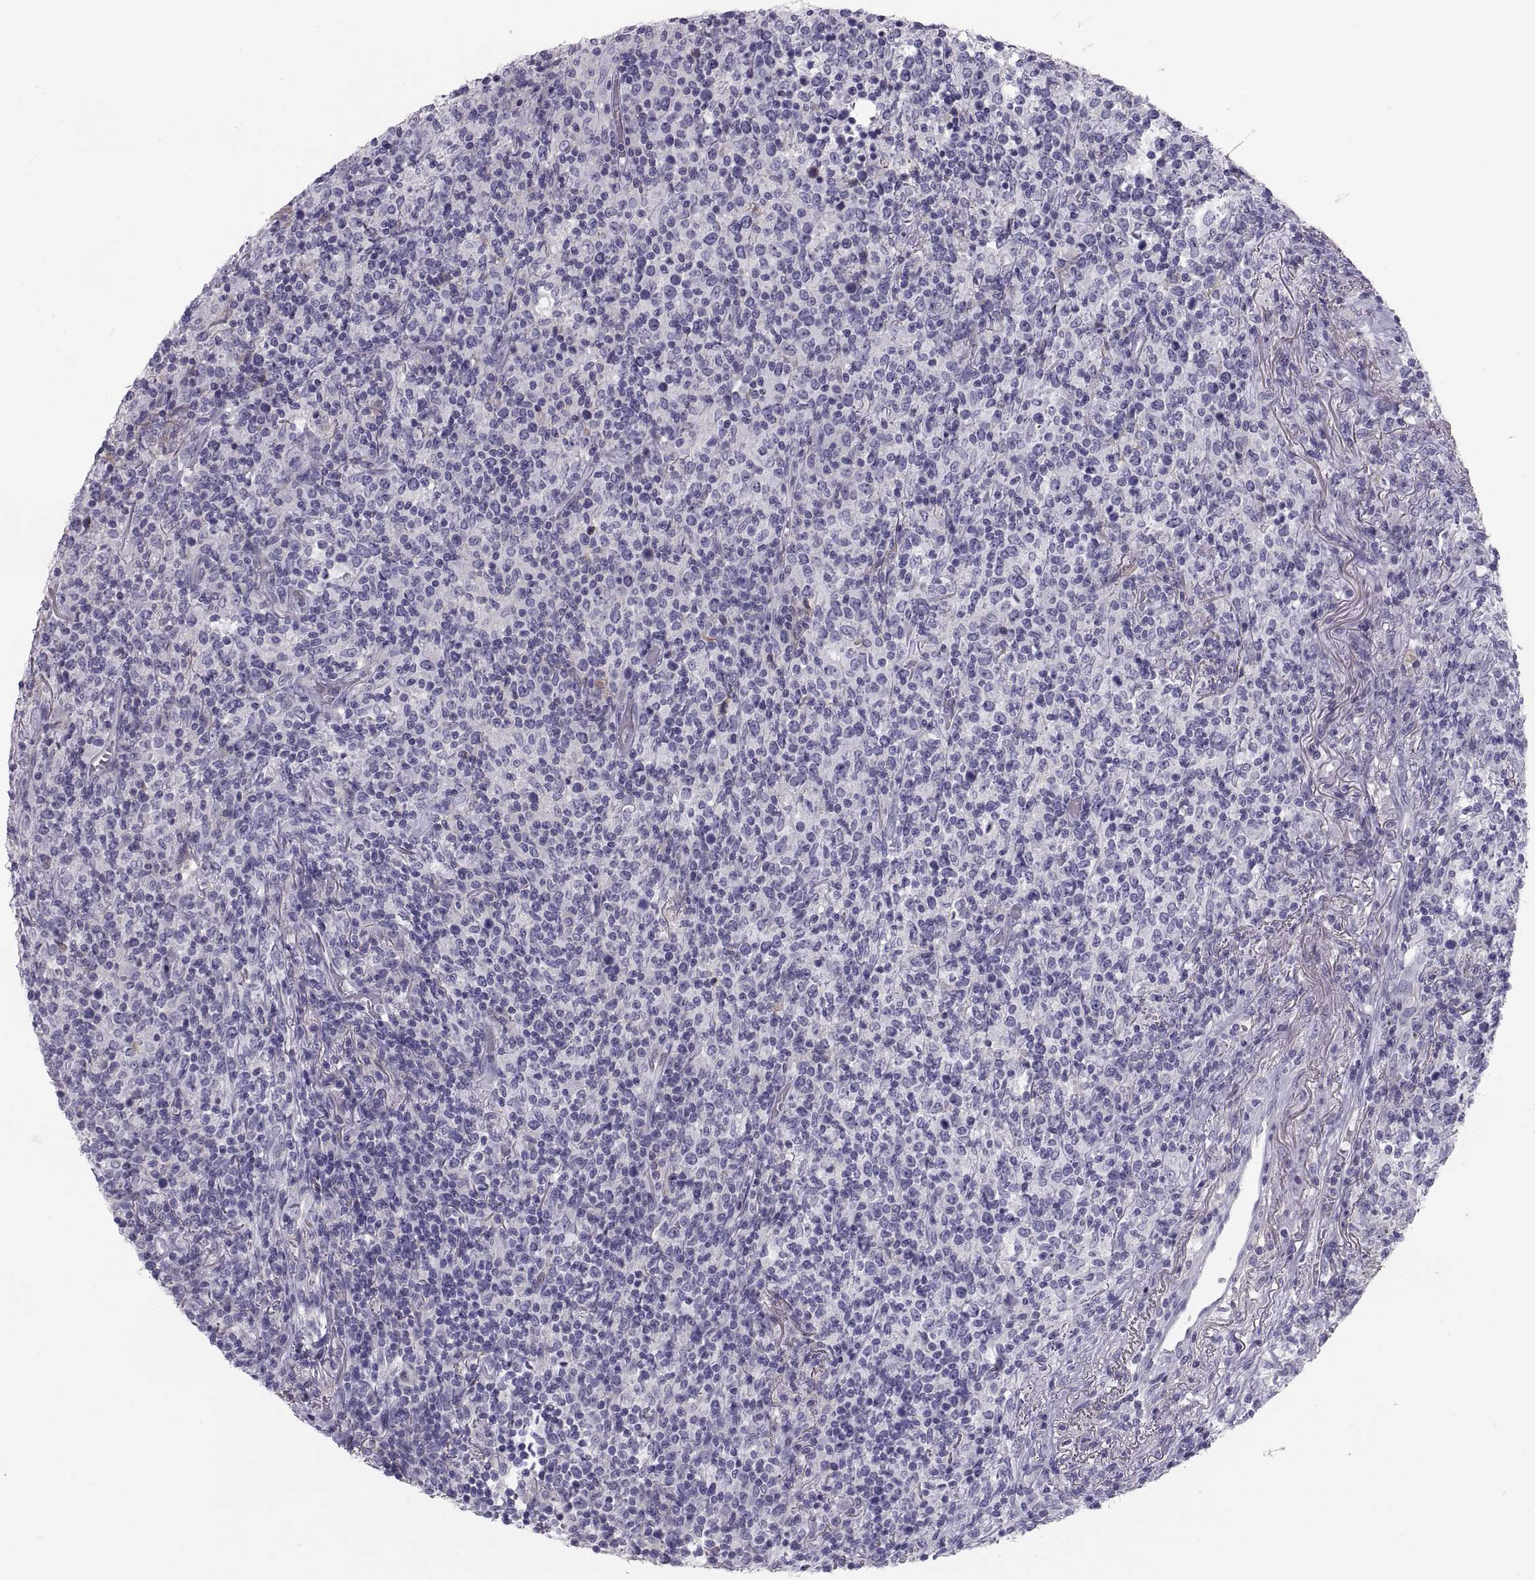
{"staining": {"intensity": "weak", "quantity": "<25%", "location": "cytoplasmic/membranous"}, "tissue": "lymphoma", "cell_type": "Tumor cells", "image_type": "cancer", "snomed": [{"axis": "morphology", "description": "Malignant lymphoma, non-Hodgkin's type, High grade"}, {"axis": "topography", "description": "Lung"}], "caption": "The histopathology image displays no significant positivity in tumor cells of lymphoma. (Brightfield microscopy of DAB (3,3'-diaminobenzidine) immunohistochemistry at high magnification).", "gene": "MAGEB2", "patient": {"sex": "male", "age": 79}}